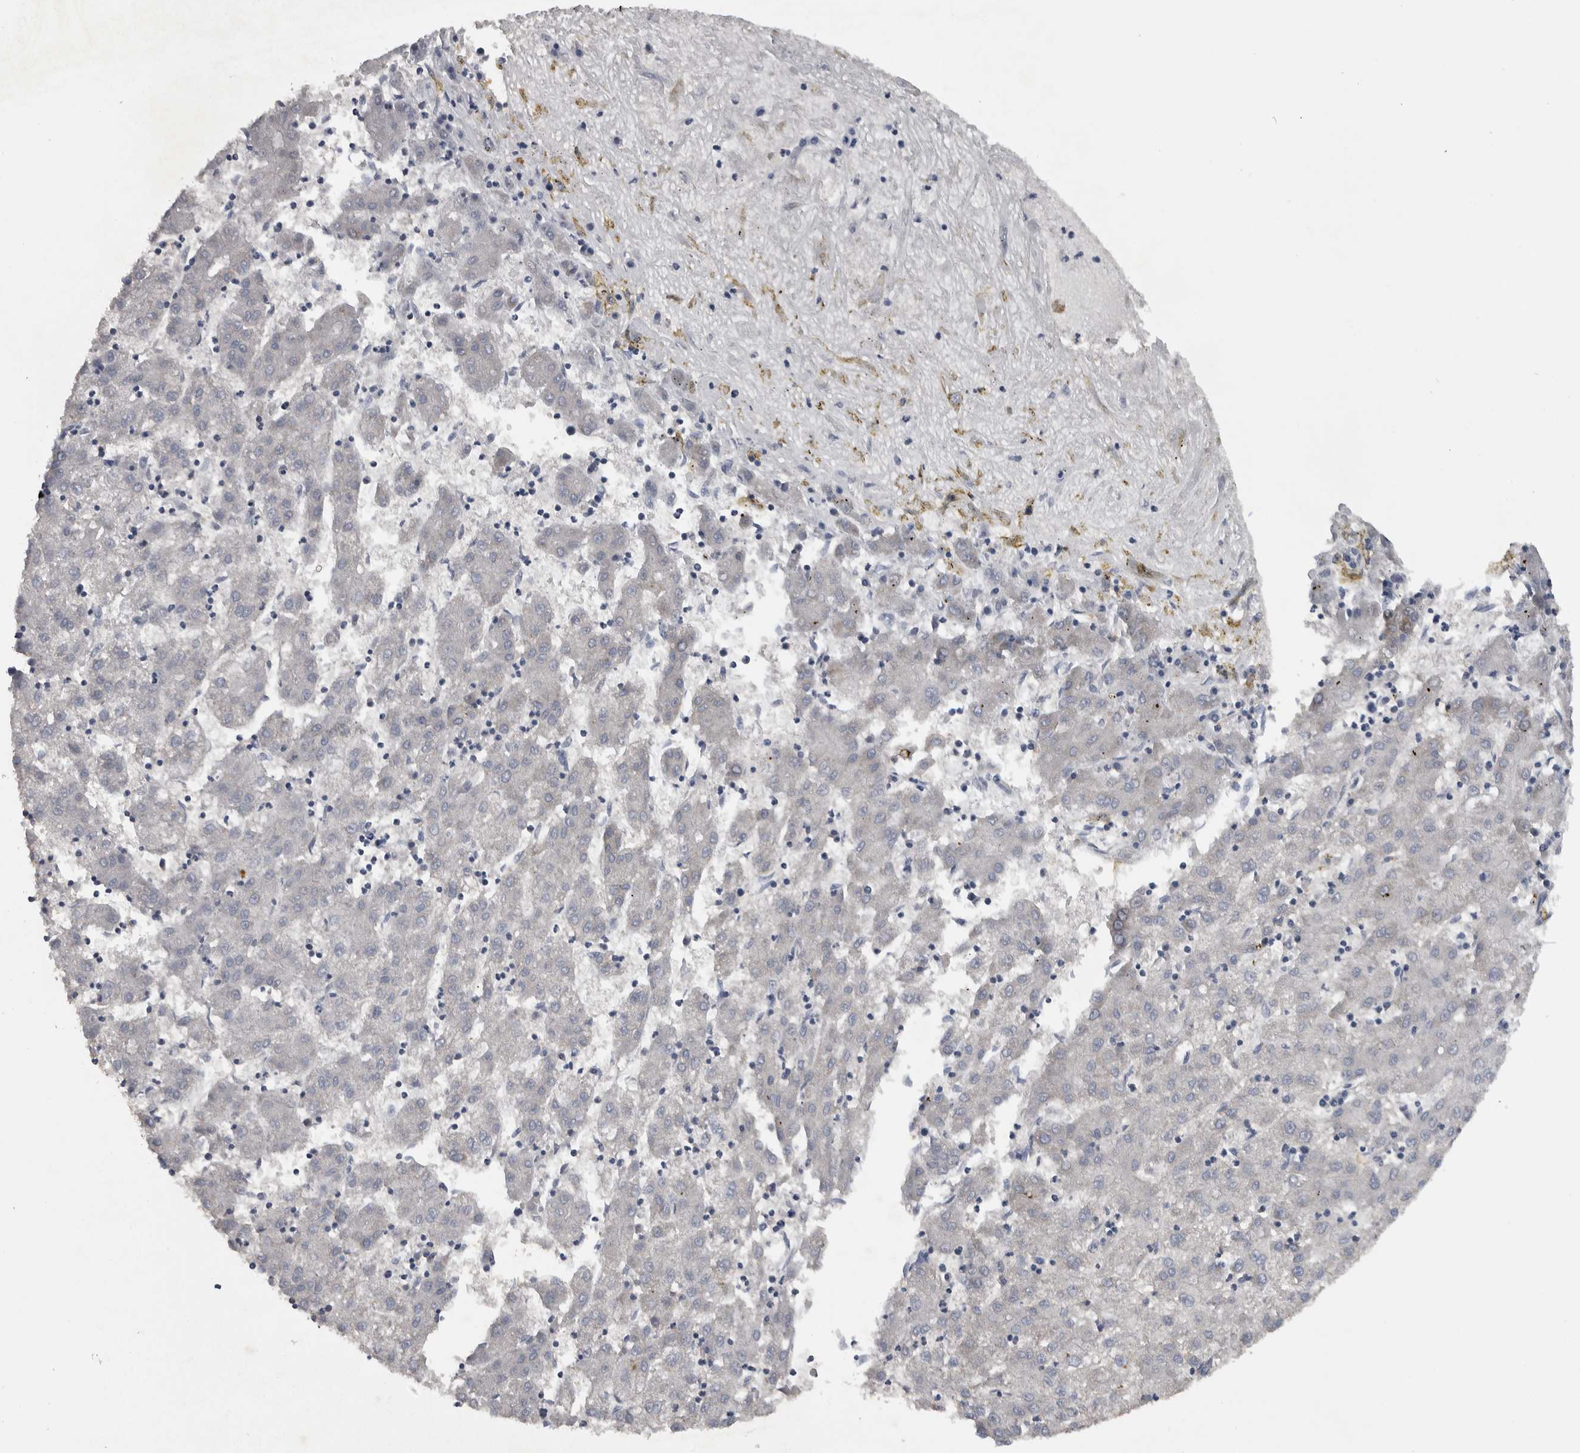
{"staining": {"intensity": "negative", "quantity": "none", "location": "none"}, "tissue": "liver cancer", "cell_type": "Tumor cells", "image_type": "cancer", "snomed": [{"axis": "morphology", "description": "Carcinoma, Hepatocellular, NOS"}, {"axis": "topography", "description": "Liver"}], "caption": "This micrograph is of liver cancer stained with IHC to label a protein in brown with the nuclei are counter-stained blue. There is no positivity in tumor cells.", "gene": "NT5C2", "patient": {"sex": "male", "age": 72}}